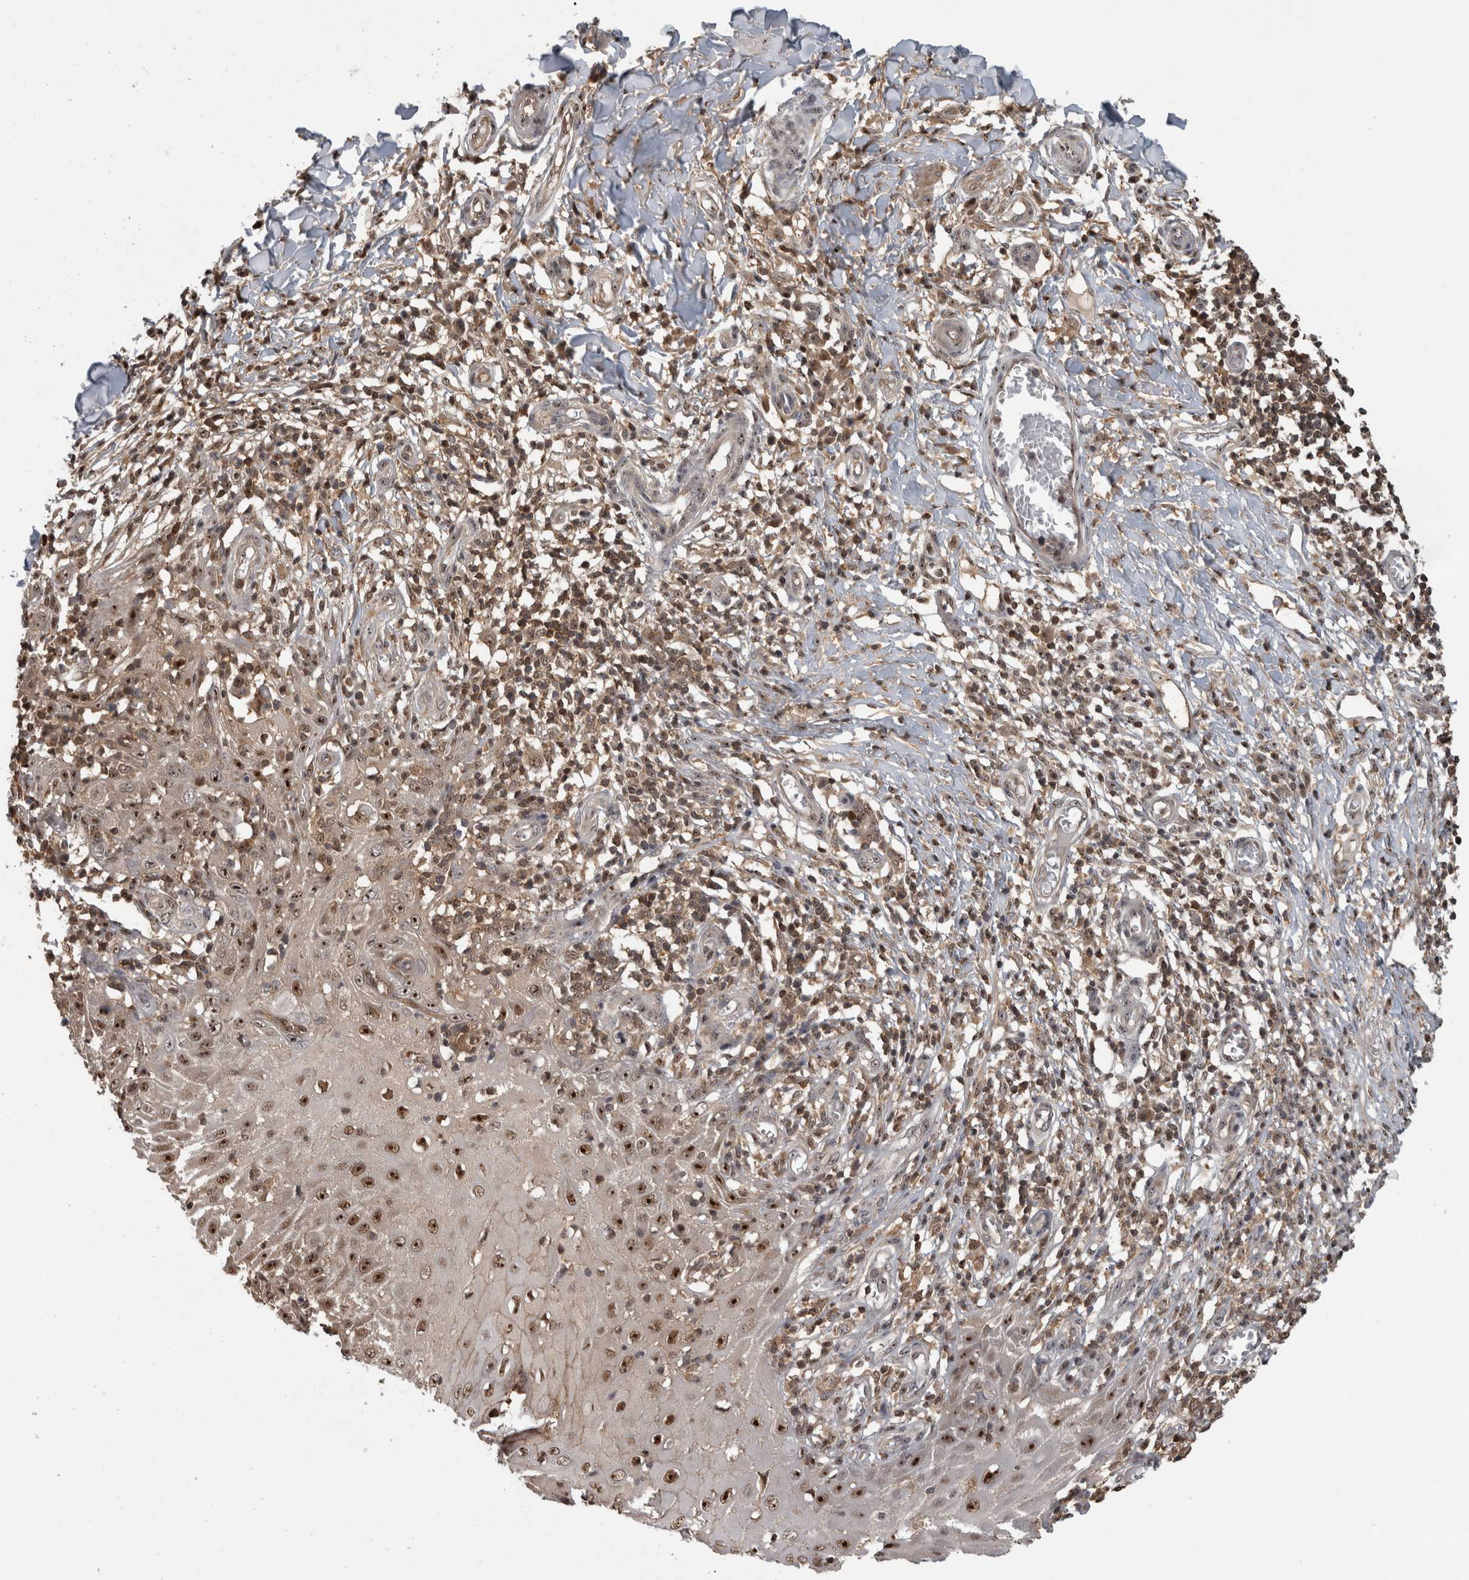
{"staining": {"intensity": "strong", "quantity": ">75%", "location": "cytoplasmic/membranous,nuclear"}, "tissue": "skin cancer", "cell_type": "Tumor cells", "image_type": "cancer", "snomed": [{"axis": "morphology", "description": "Squamous cell carcinoma, NOS"}, {"axis": "topography", "description": "Skin"}], "caption": "A histopathology image showing strong cytoplasmic/membranous and nuclear positivity in approximately >75% of tumor cells in skin cancer, as visualized by brown immunohistochemical staining.", "gene": "TDRD7", "patient": {"sex": "female", "age": 73}}